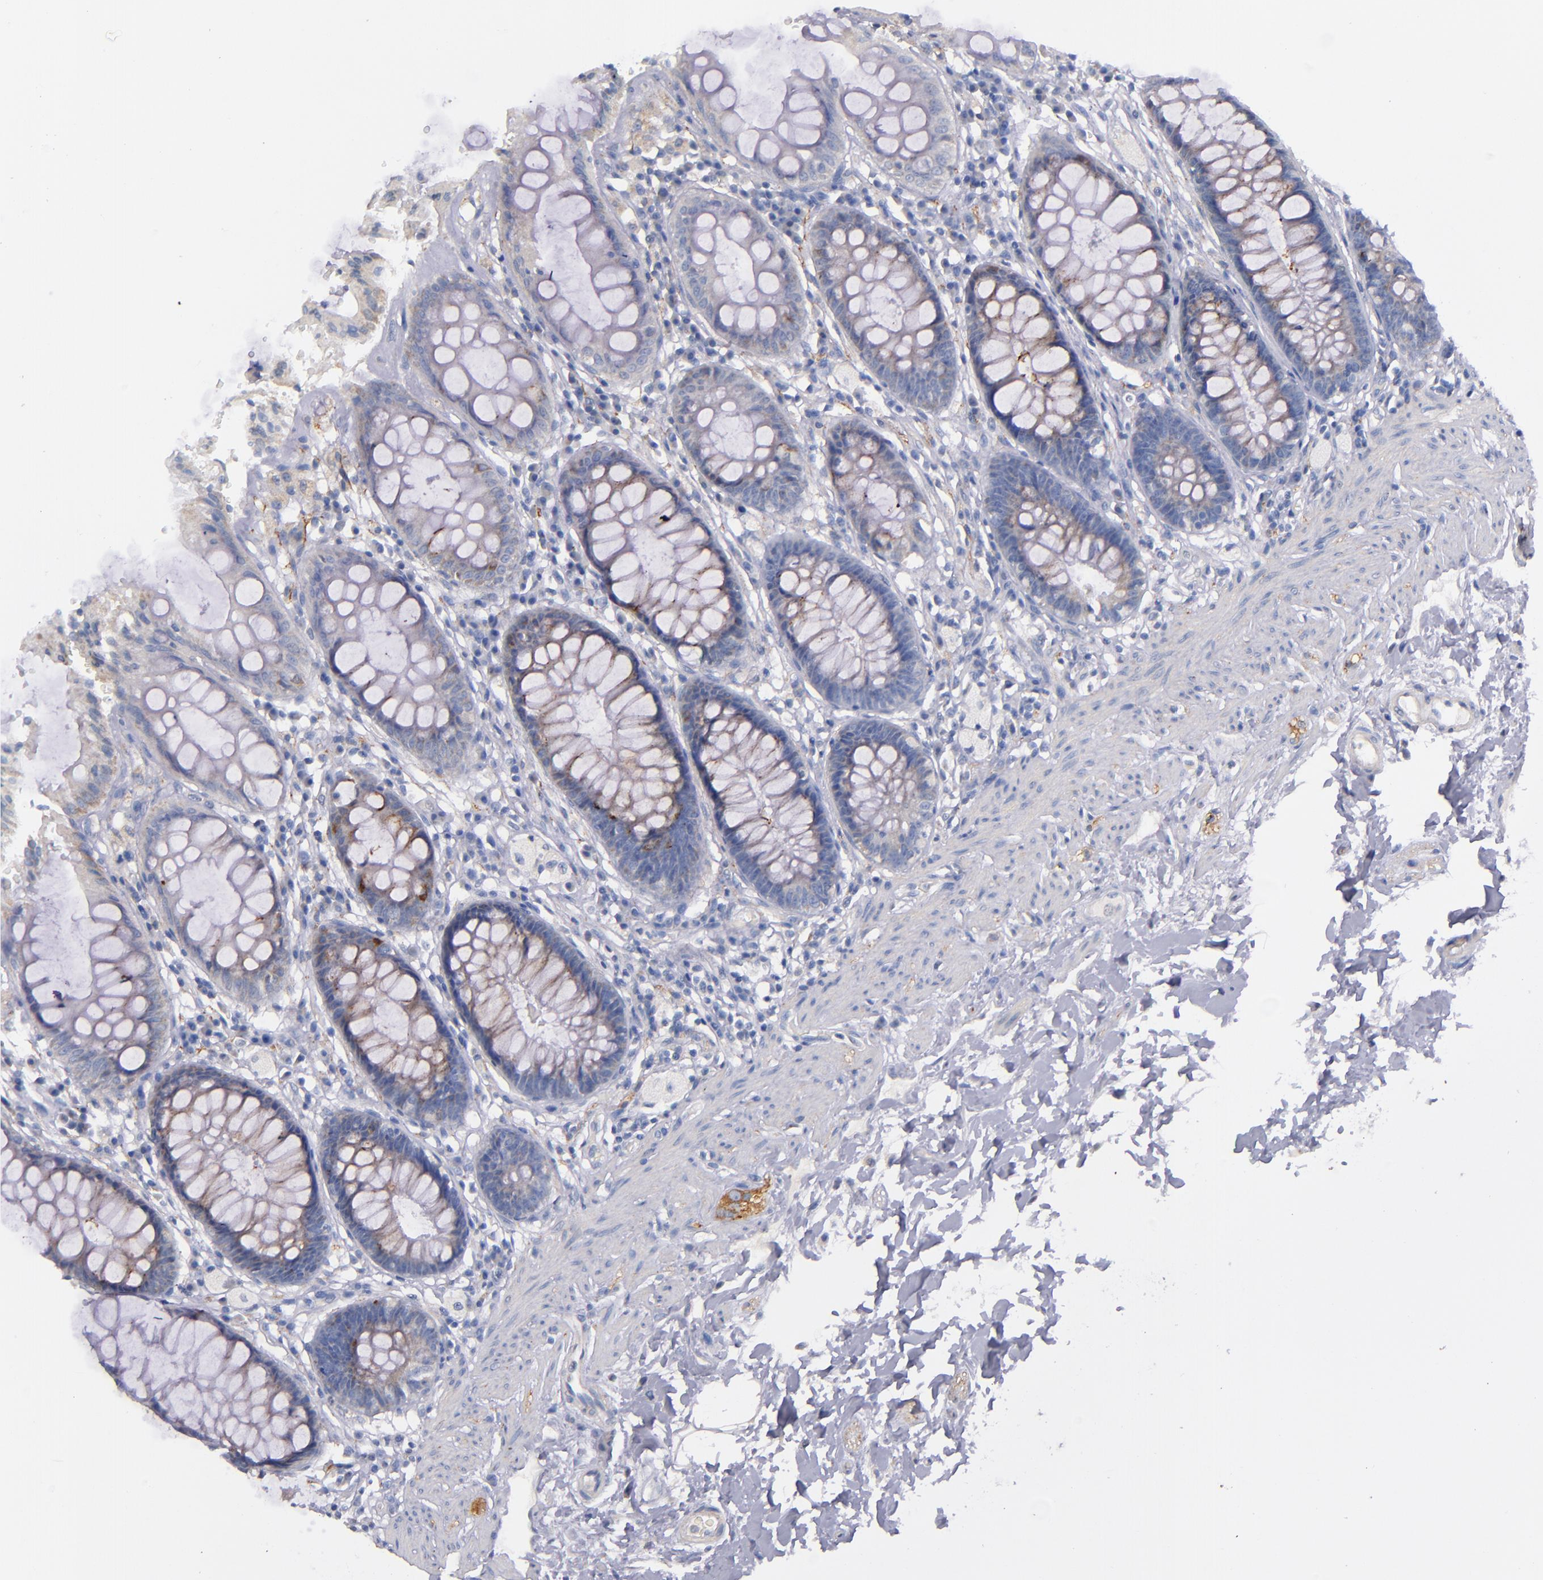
{"staining": {"intensity": "weak", "quantity": "<25%", "location": "cytoplasmic/membranous"}, "tissue": "rectum", "cell_type": "Glandular cells", "image_type": "normal", "snomed": [{"axis": "morphology", "description": "Normal tissue, NOS"}, {"axis": "topography", "description": "Rectum"}], "caption": "Immunohistochemical staining of normal human rectum reveals no significant positivity in glandular cells.", "gene": "CNTNAP2", "patient": {"sex": "female", "age": 46}}